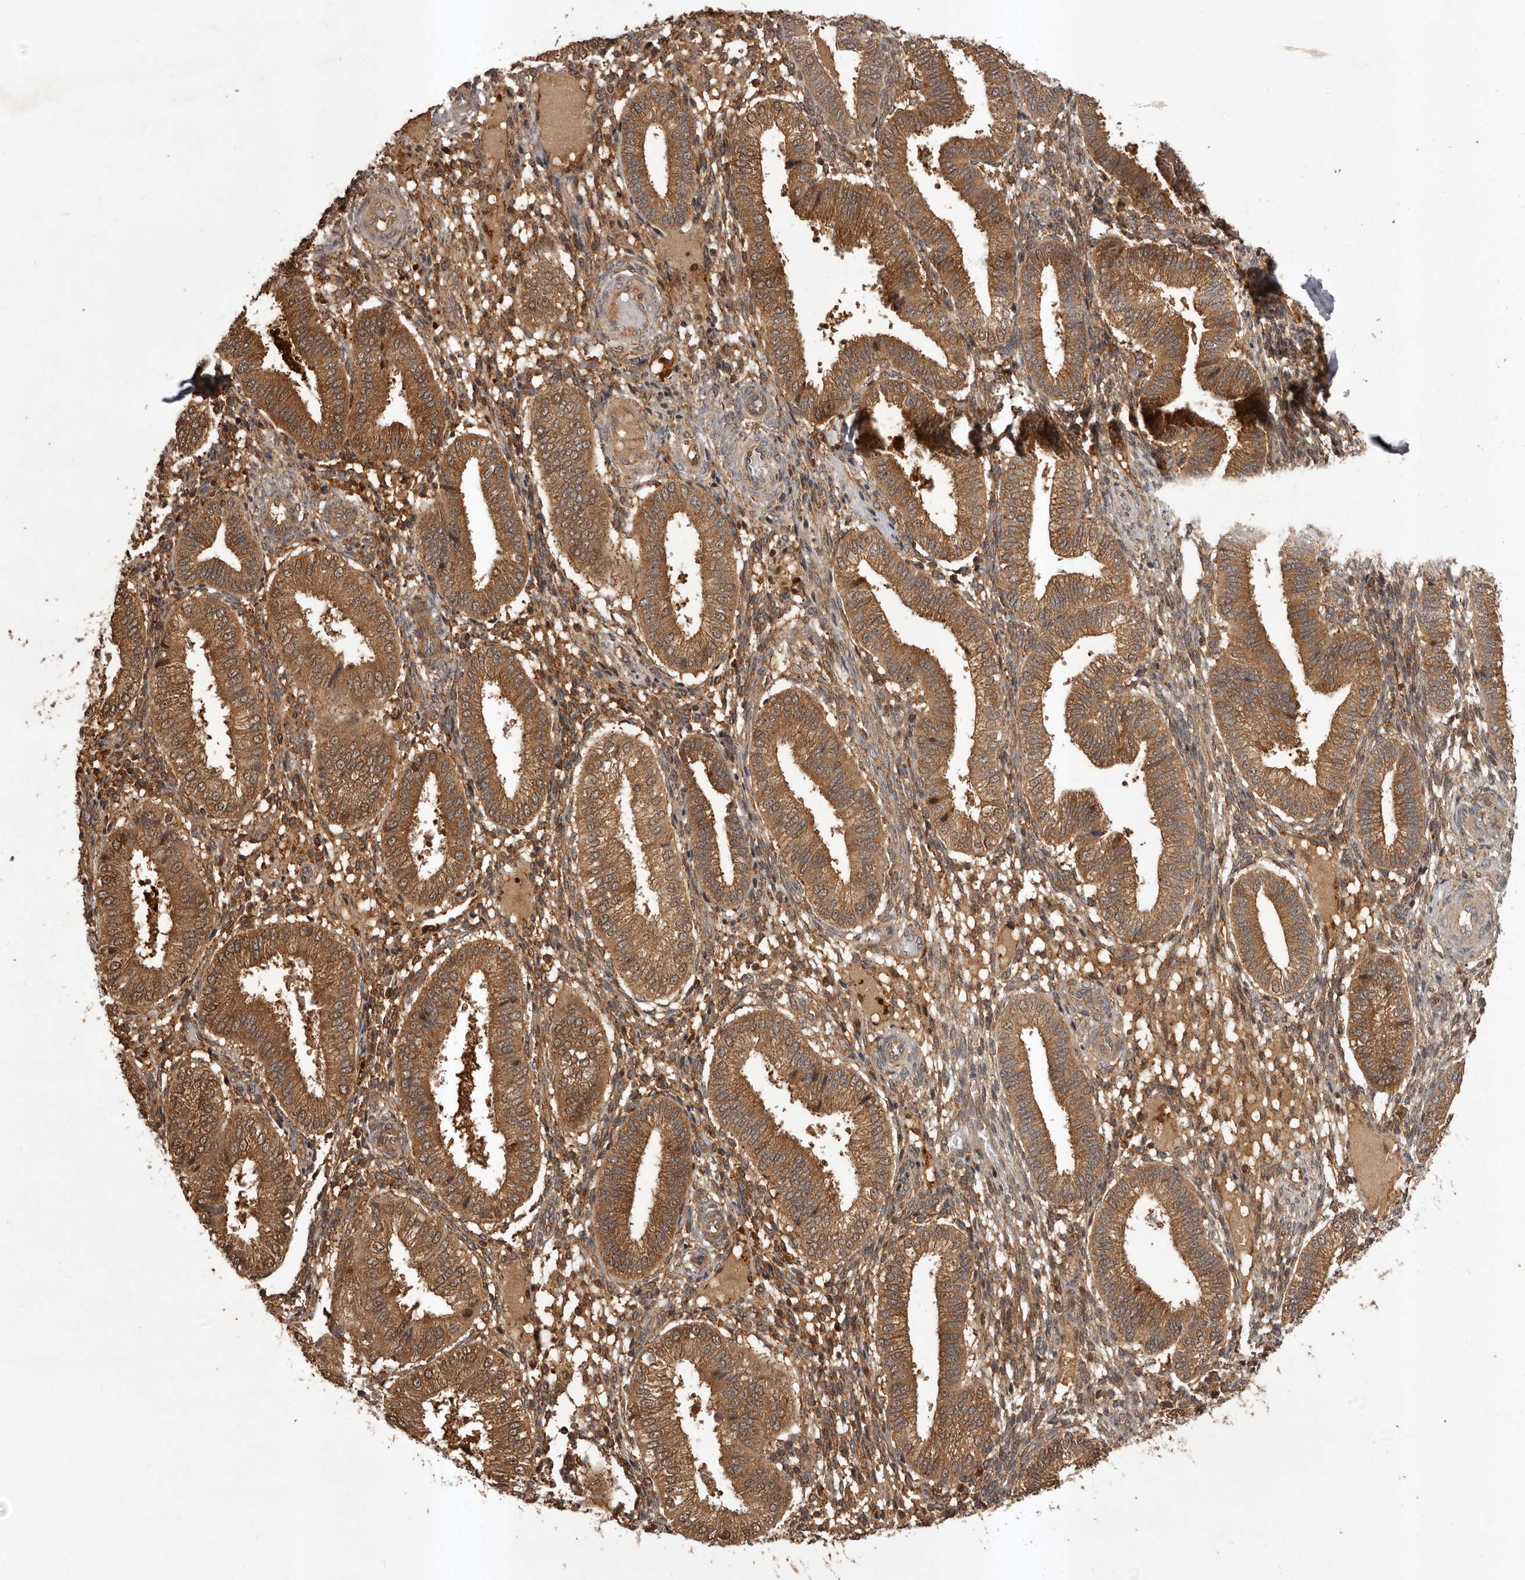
{"staining": {"intensity": "moderate", "quantity": ">75%", "location": "cytoplasmic/membranous"}, "tissue": "endometrium", "cell_type": "Cells in endometrial stroma", "image_type": "normal", "snomed": [{"axis": "morphology", "description": "Normal tissue, NOS"}, {"axis": "topography", "description": "Endometrium"}], "caption": "Moderate cytoplasmic/membranous expression is identified in approximately >75% of cells in endometrial stroma in unremarkable endometrium.", "gene": "SLC22A3", "patient": {"sex": "female", "age": 39}}